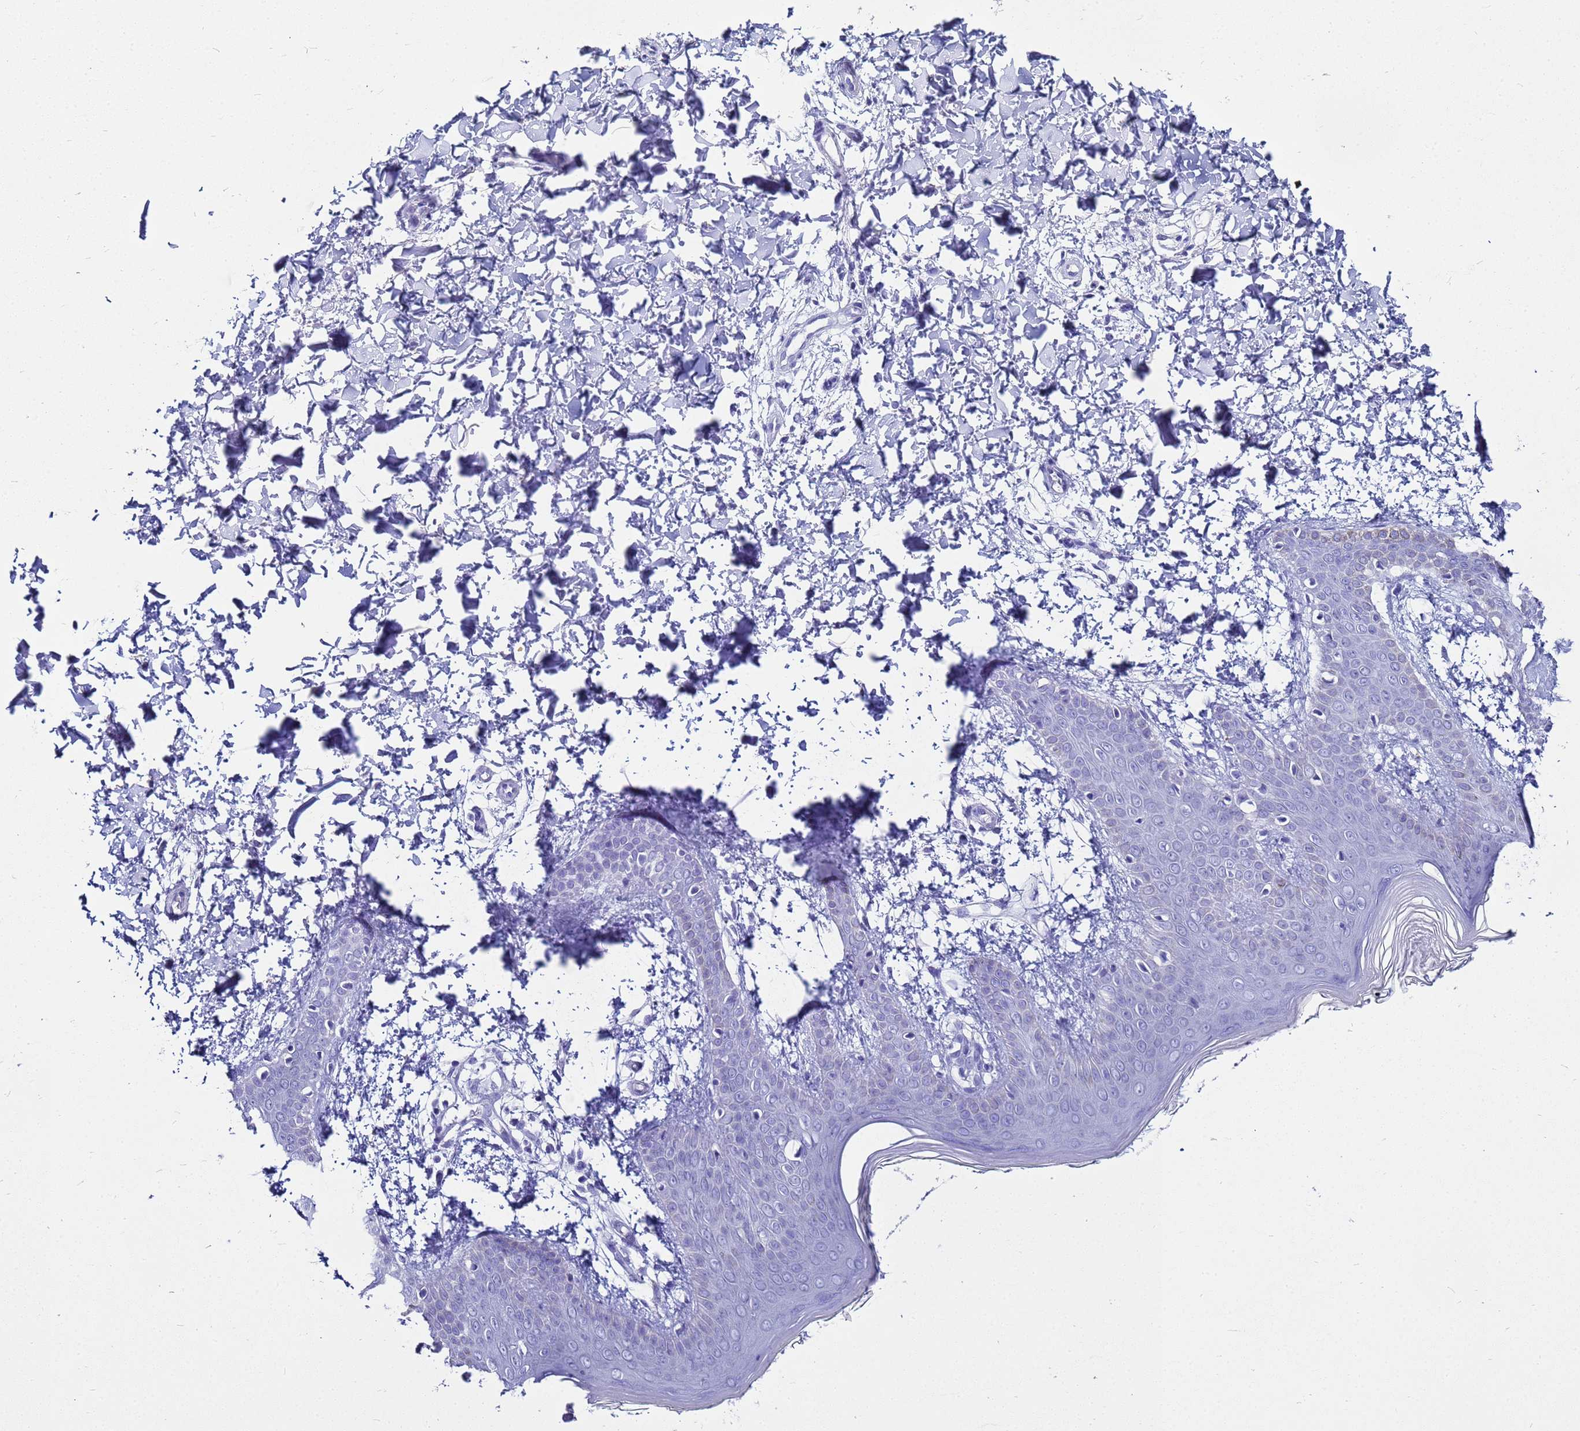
{"staining": {"intensity": "negative", "quantity": "none", "location": "none"}, "tissue": "skin", "cell_type": "Fibroblasts", "image_type": "normal", "snomed": [{"axis": "morphology", "description": "Normal tissue, NOS"}, {"axis": "topography", "description": "Skin"}], "caption": "Immunohistochemical staining of unremarkable skin reveals no significant positivity in fibroblasts. (DAB IHC, high magnification).", "gene": "CKB", "patient": {"sex": "male", "age": 36}}